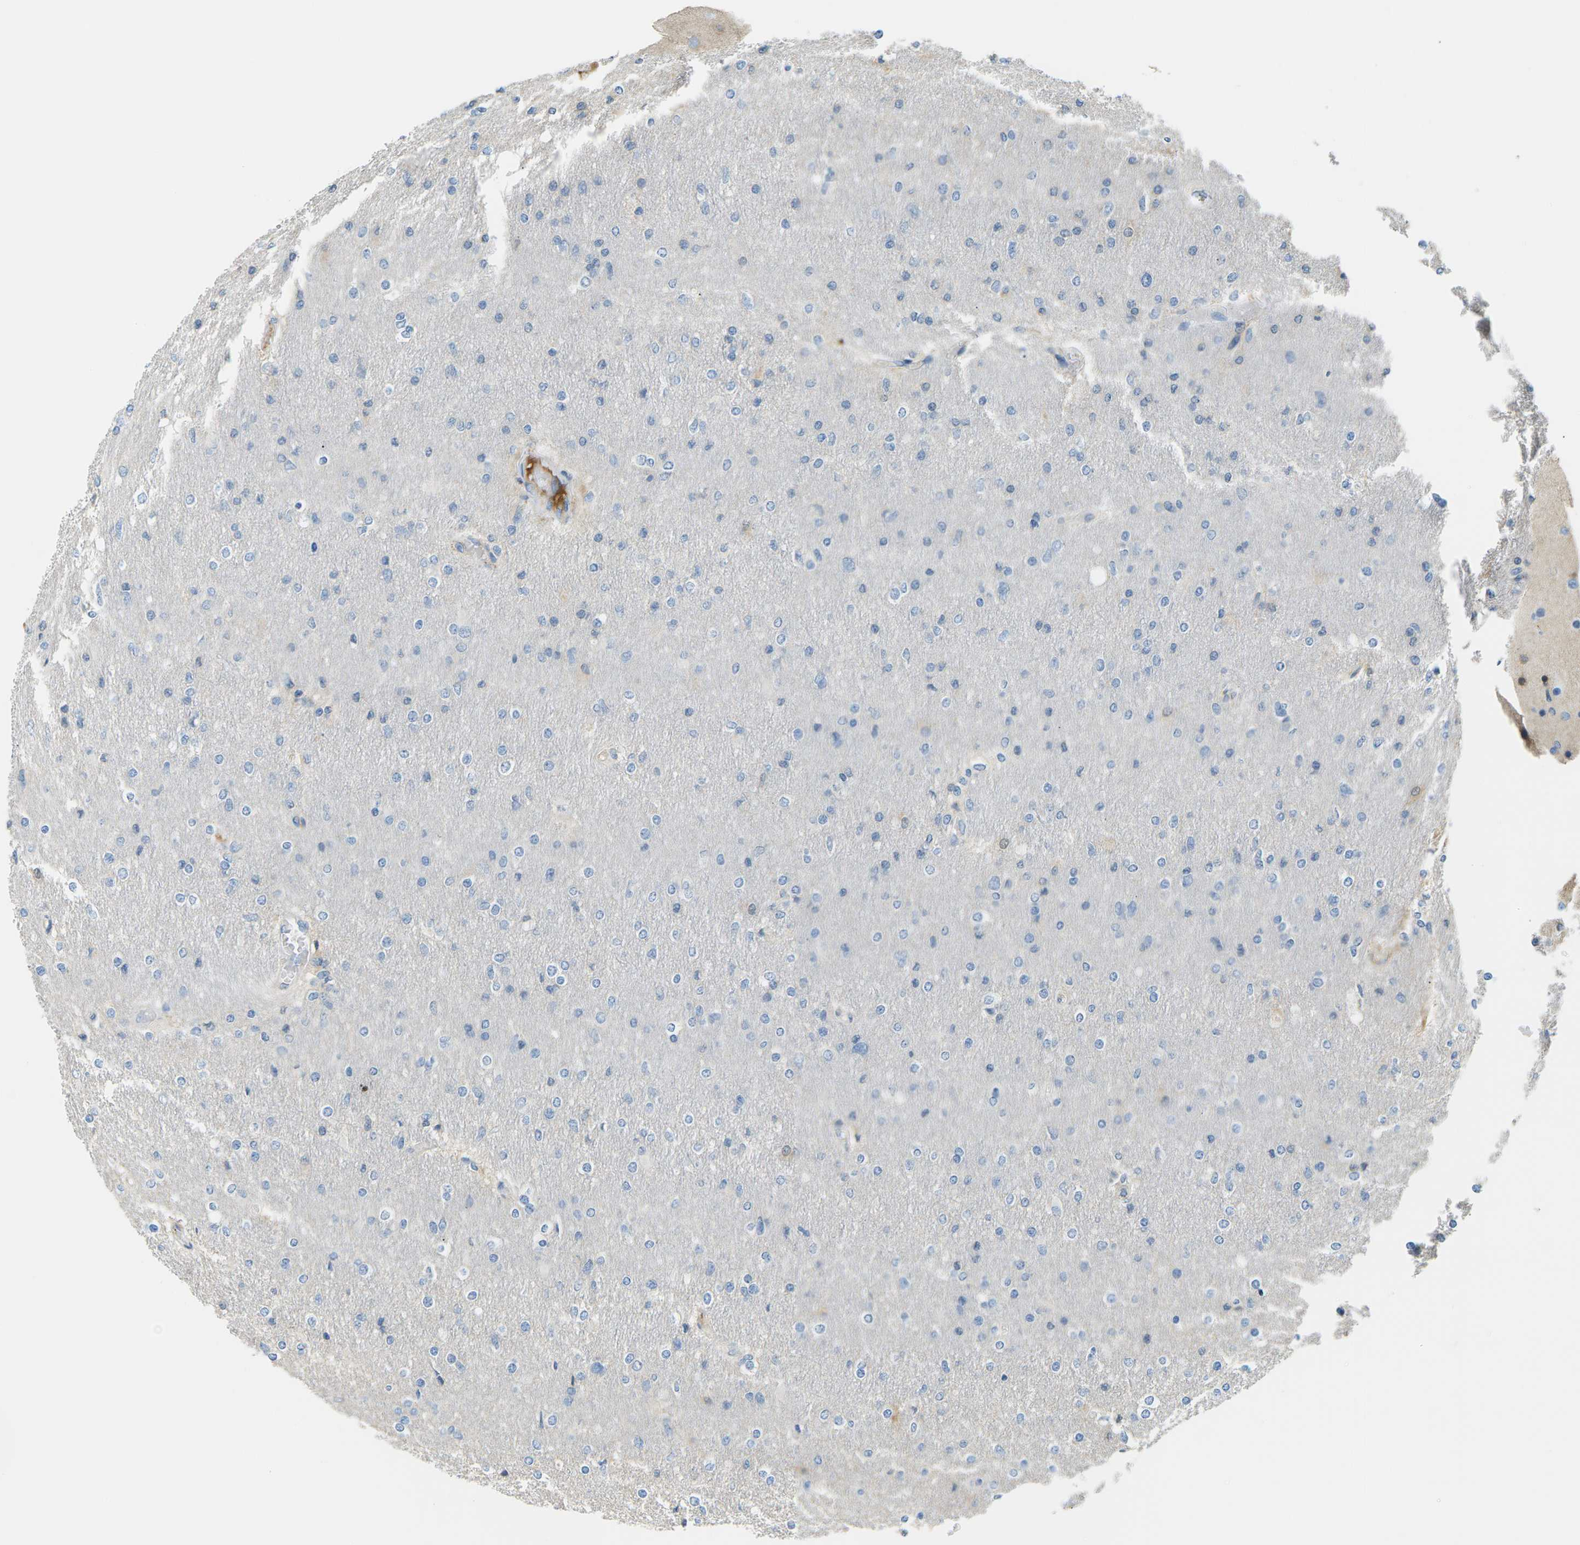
{"staining": {"intensity": "negative", "quantity": "none", "location": "none"}, "tissue": "glioma", "cell_type": "Tumor cells", "image_type": "cancer", "snomed": [{"axis": "morphology", "description": "Glioma, malignant, High grade"}, {"axis": "topography", "description": "Cerebral cortex"}], "caption": "A high-resolution histopathology image shows IHC staining of malignant glioma (high-grade), which displays no significant staining in tumor cells.", "gene": "CFI", "patient": {"sex": "female", "age": 36}}